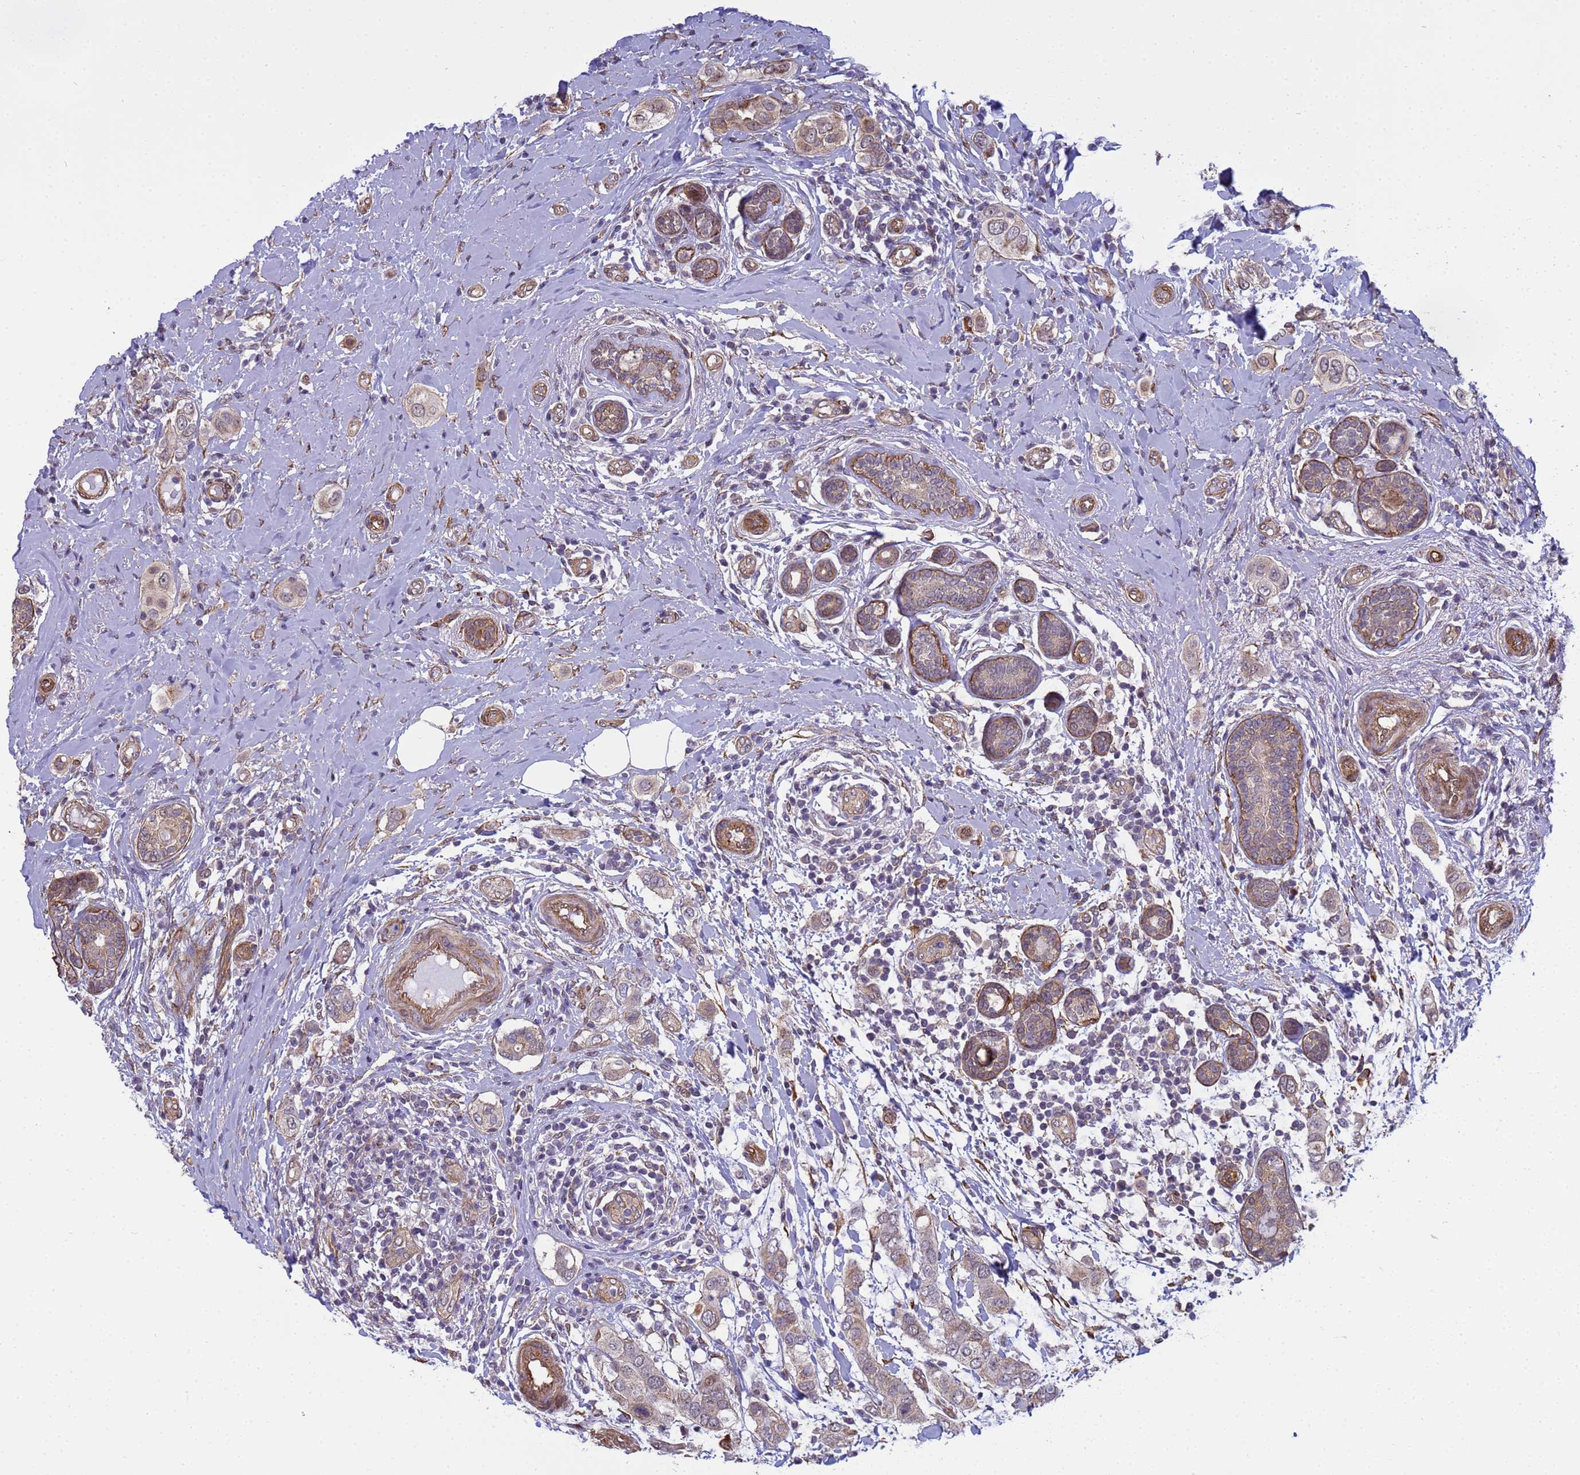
{"staining": {"intensity": "weak", "quantity": ">75%", "location": "cytoplasmic/membranous"}, "tissue": "breast cancer", "cell_type": "Tumor cells", "image_type": "cancer", "snomed": [{"axis": "morphology", "description": "Lobular carcinoma"}, {"axis": "topography", "description": "Breast"}], "caption": "Human breast lobular carcinoma stained for a protein (brown) exhibits weak cytoplasmic/membranous positive expression in about >75% of tumor cells.", "gene": "ITGB4", "patient": {"sex": "female", "age": 51}}